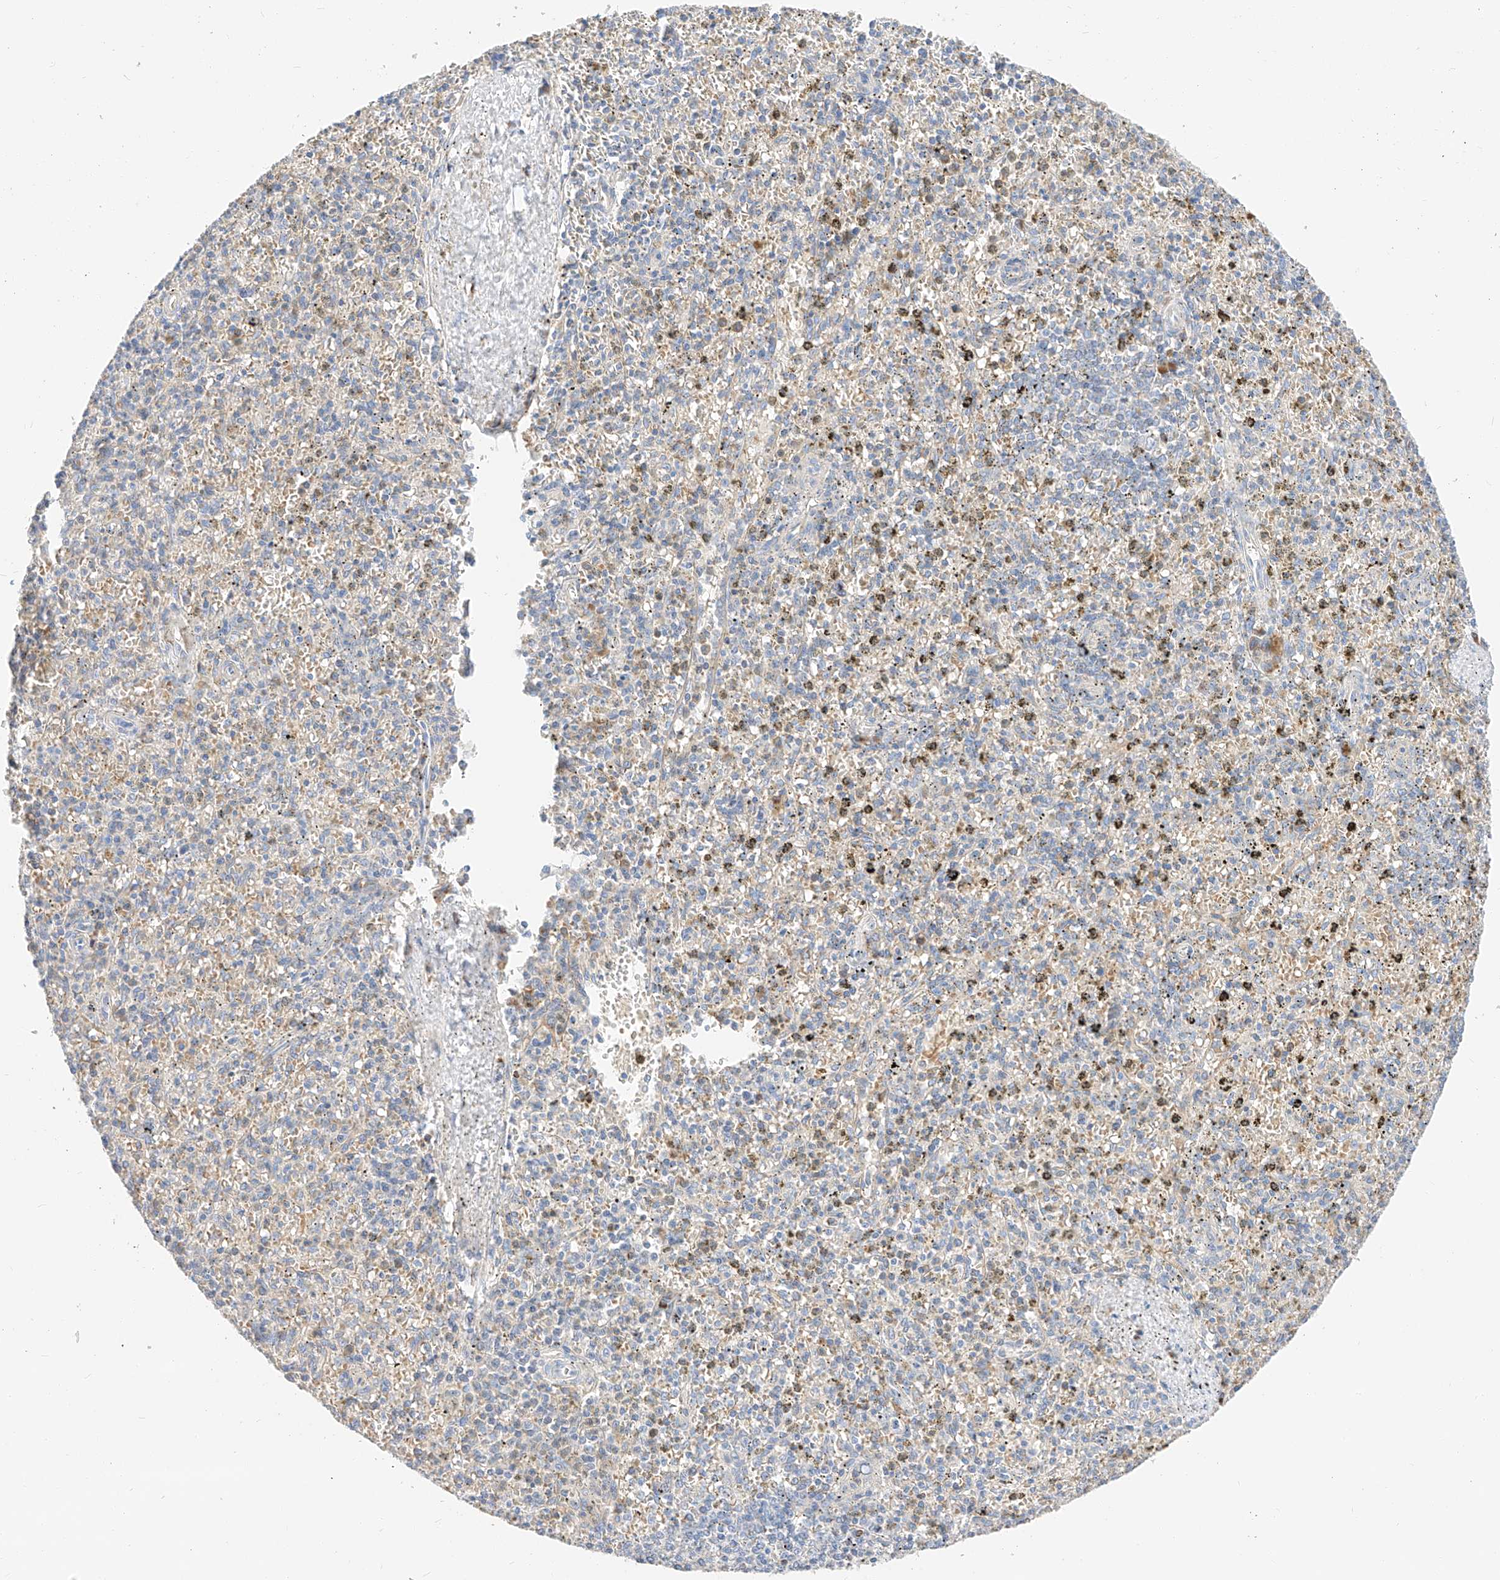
{"staining": {"intensity": "weak", "quantity": "<25%", "location": "cytoplasmic/membranous"}, "tissue": "spleen", "cell_type": "Cells in red pulp", "image_type": "normal", "snomed": [{"axis": "morphology", "description": "Normal tissue, NOS"}, {"axis": "topography", "description": "Spleen"}], "caption": "Cells in red pulp are negative for protein expression in unremarkable human spleen. (Stains: DAB IHC with hematoxylin counter stain, Microscopy: brightfield microscopy at high magnification).", "gene": "MAP7", "patient": {"sex": "male", "age": 72}}